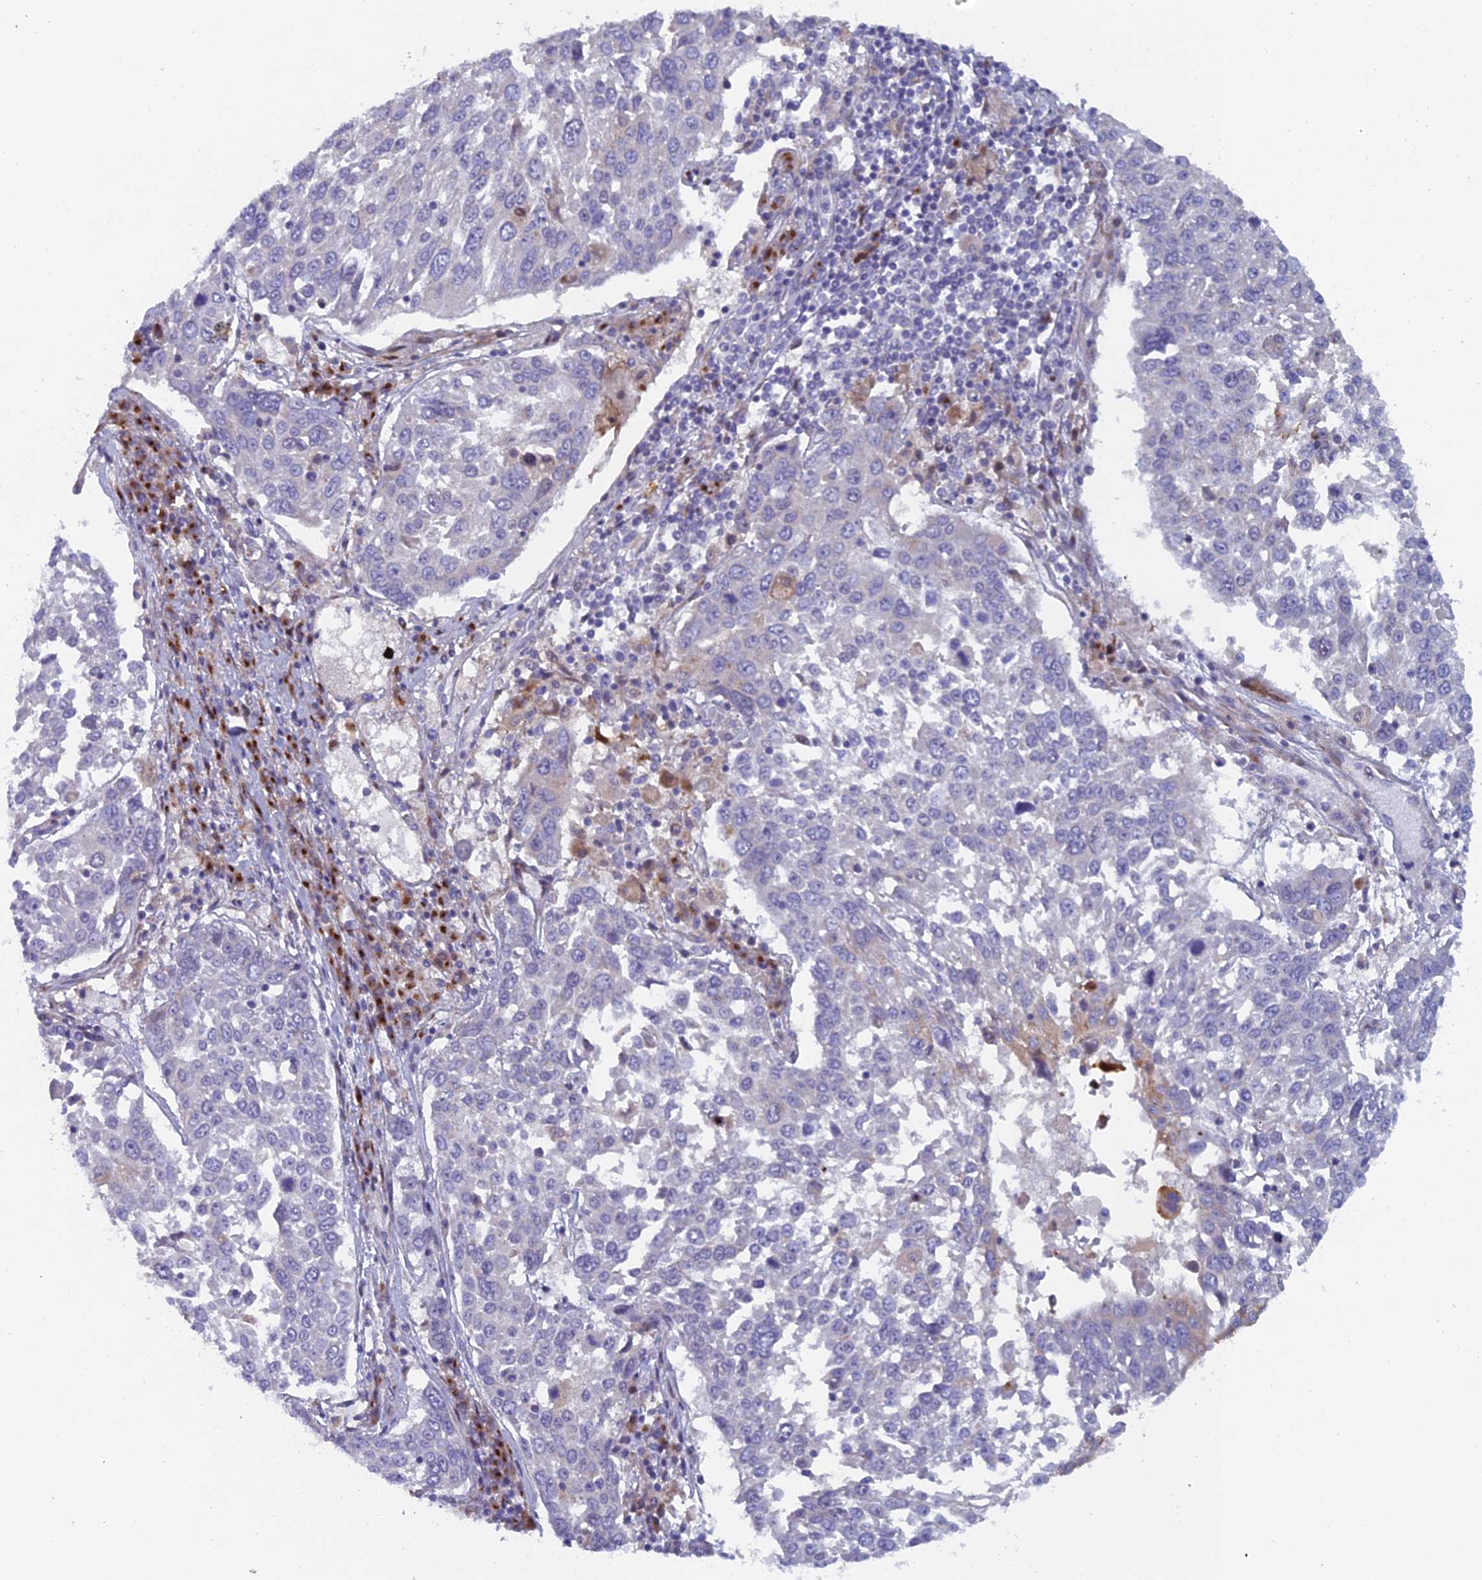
{"staining": {"intensity": "negative", "quantity": "none", "location": "none"}, "tissue": "lung cancer", "cell_type": "Tumor cells", "image_type": "cancer", "snomed": [{"axis": "morphology", "description": "Squamous cell carcinoma, NOS"}, {"axis": "topography", "description": "Lung"}], "caption": "IHC photomicrograph of human squamous cell carcinoma (lung) stained for a protein (brown), which demonstrates no expression in tumor cells. (Stains: DAB (3,3'-diaminobenzidine) immunohistochemistry (IHC) with hematoxylin counter stain, Microscopy: brightfield microscopy at high magnification).", "gene": "B9D2", "patient": {"sex": "male", "age": 65}}